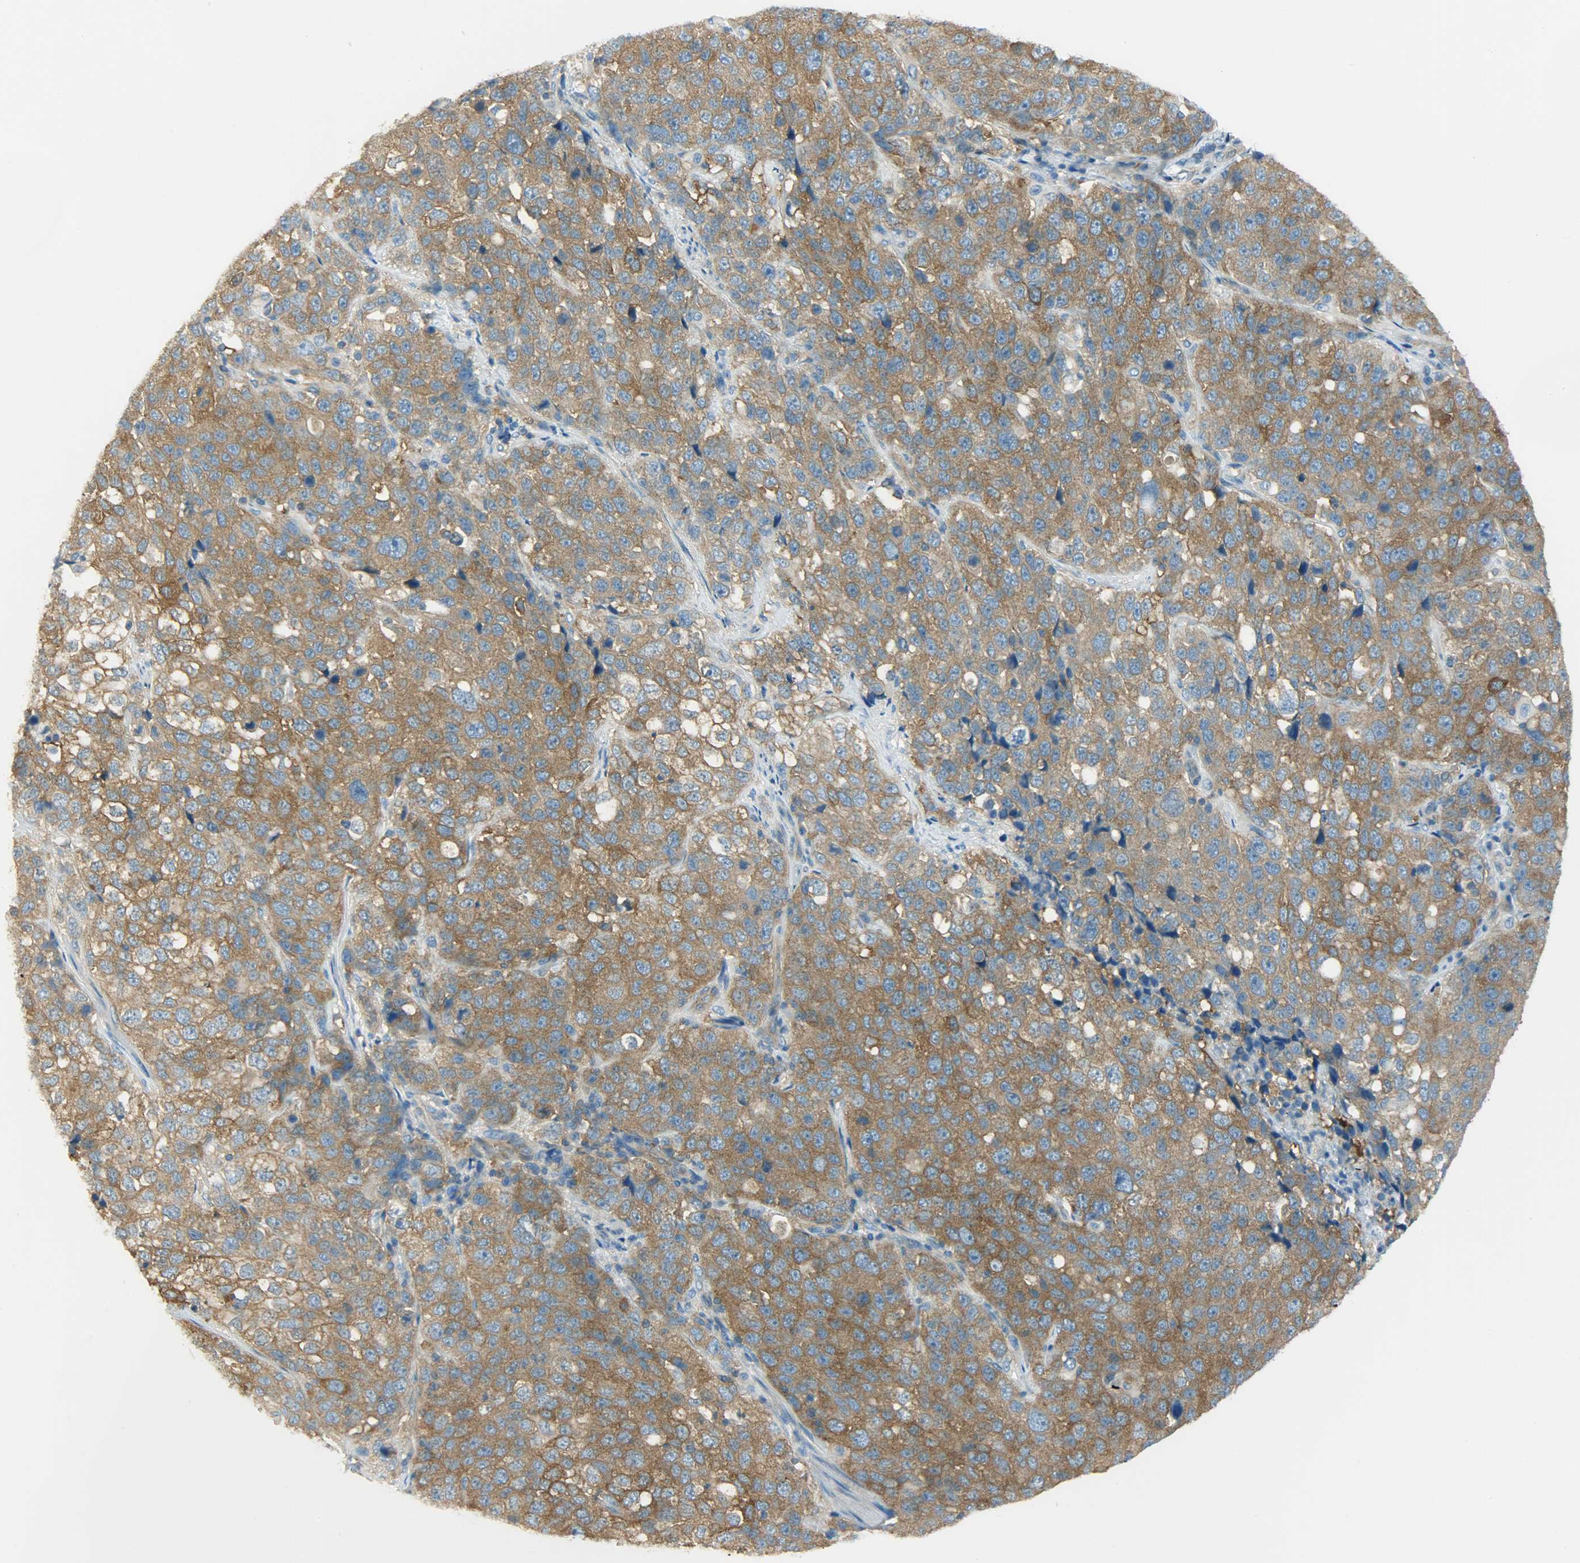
{"staining": {"intensity": "strong", "quantity": ">75%", "location": "cytoplasmic/membranous"}, "tissue": "stomach cancer", "cell_type": "Tumor cells", "image_type": "cancer", "snomed": [{"axis": "morphology", "description": "Normal tissue, NOS"}, {"axis": "morphology", "description": "Adenocarcinoma, NOS"}, {"axis": "topography", "description": "Stomach"}], "caption": "Tumor cells demonstrate strong cytoplasmic/membranous expression in about >75% of cells in stomach cancer.", "gene": "TSC22D2", "patient": {"sex": "male", "age": 48}}